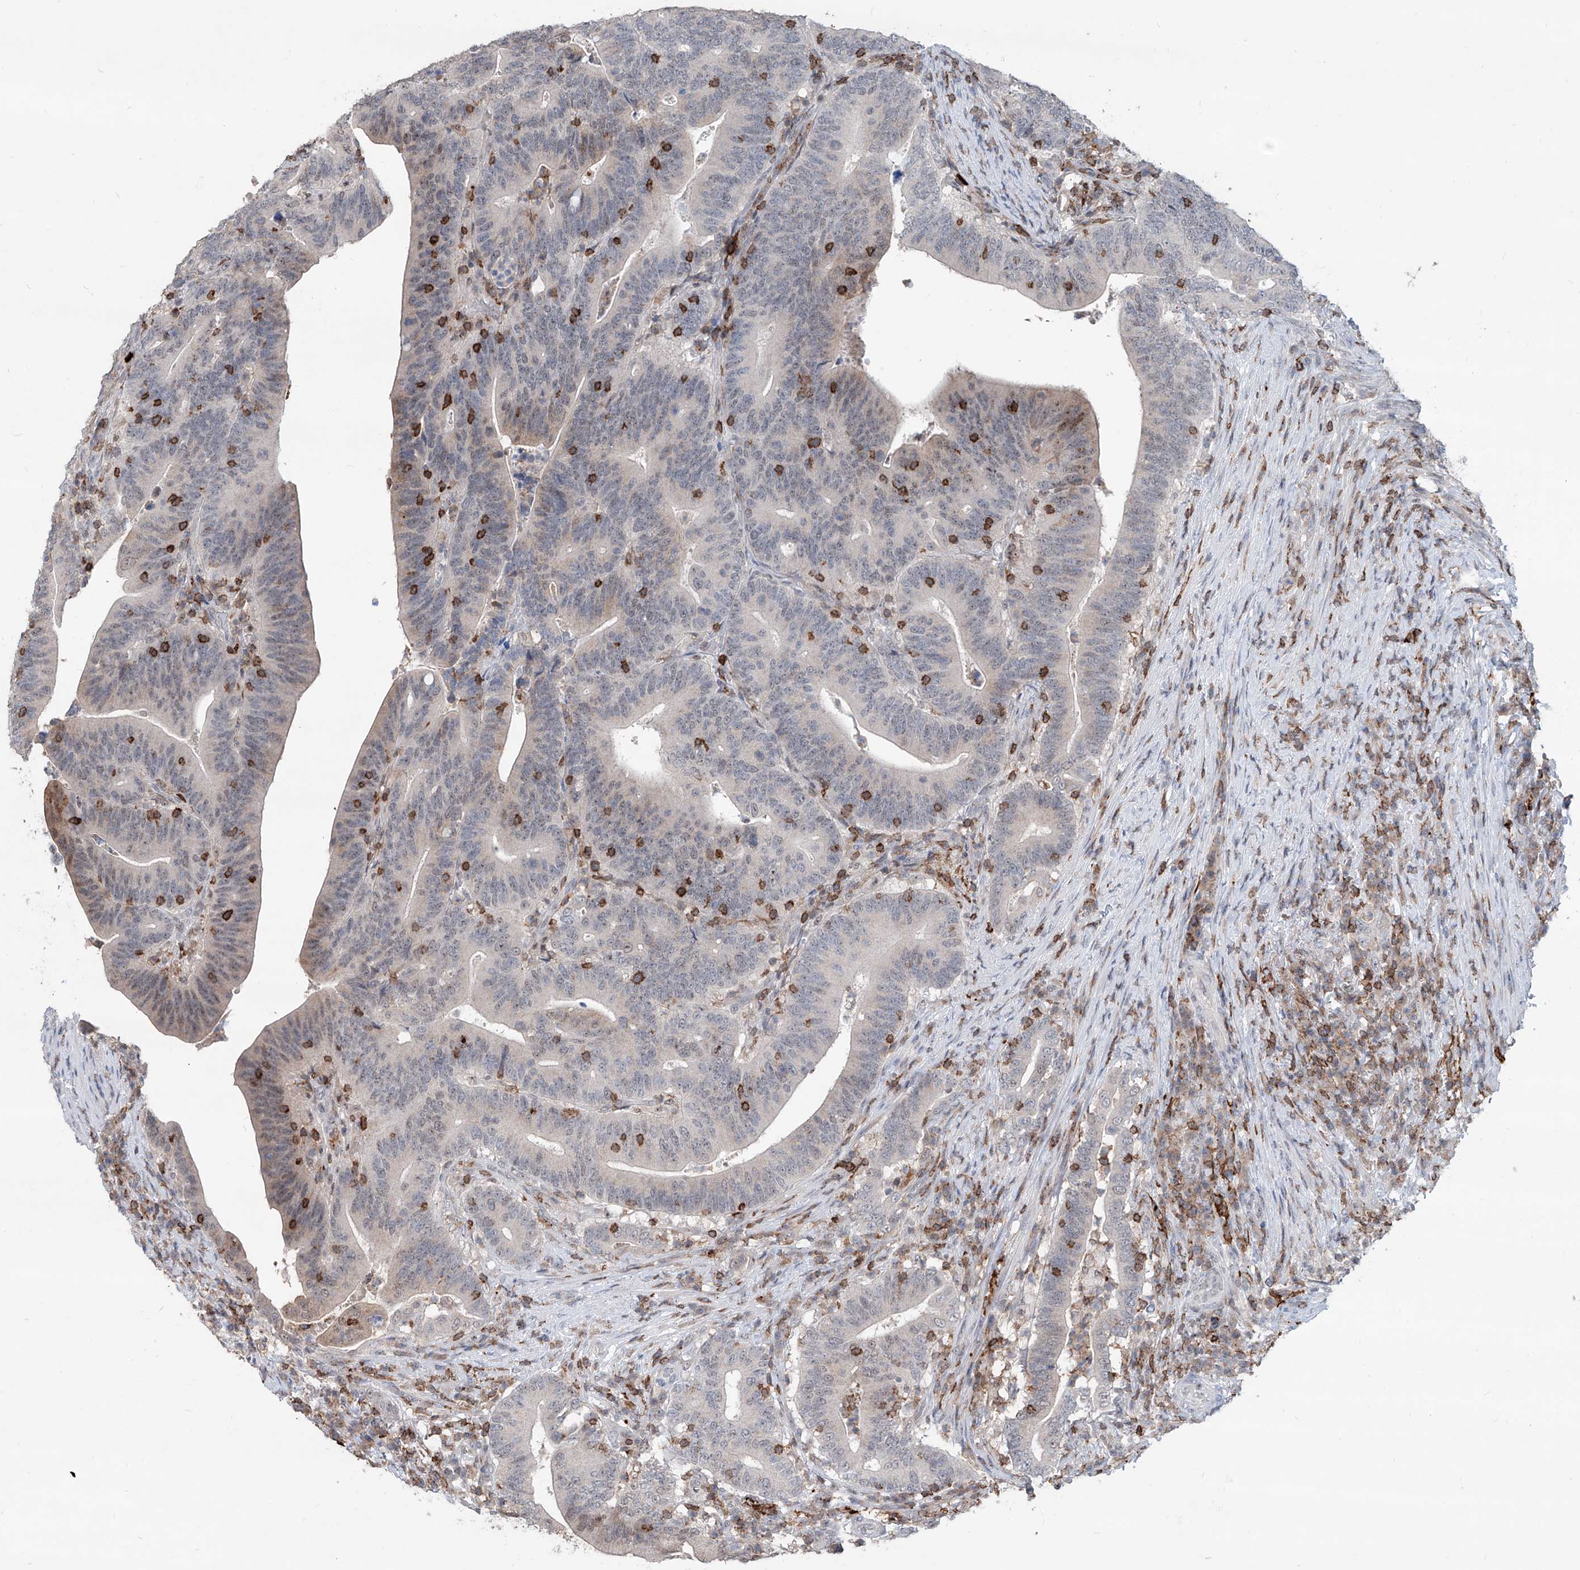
{"staining": {"intensity": "negative", "quantity": "none", "location": "none"}, "tissue": "colorectal cancer", "cell_type": "Tumor cells", "image_type": "cancer", "snomed": [{"axis": "morphology", "description": "Adenocarcinoma, NOS"}, {"axis": "topography", "description": "Colon"}], "caption": "Immunohistochemistry photomicrograph of neoplastic tissue: colorectal cancer (adenocarcinoma) stained with DAB (3,3'-diaminobenzidine) displays no significant protein expression in tumor cells.", "gene": "ZBTB48", "patient": {"sex": "female", "age": 66}}